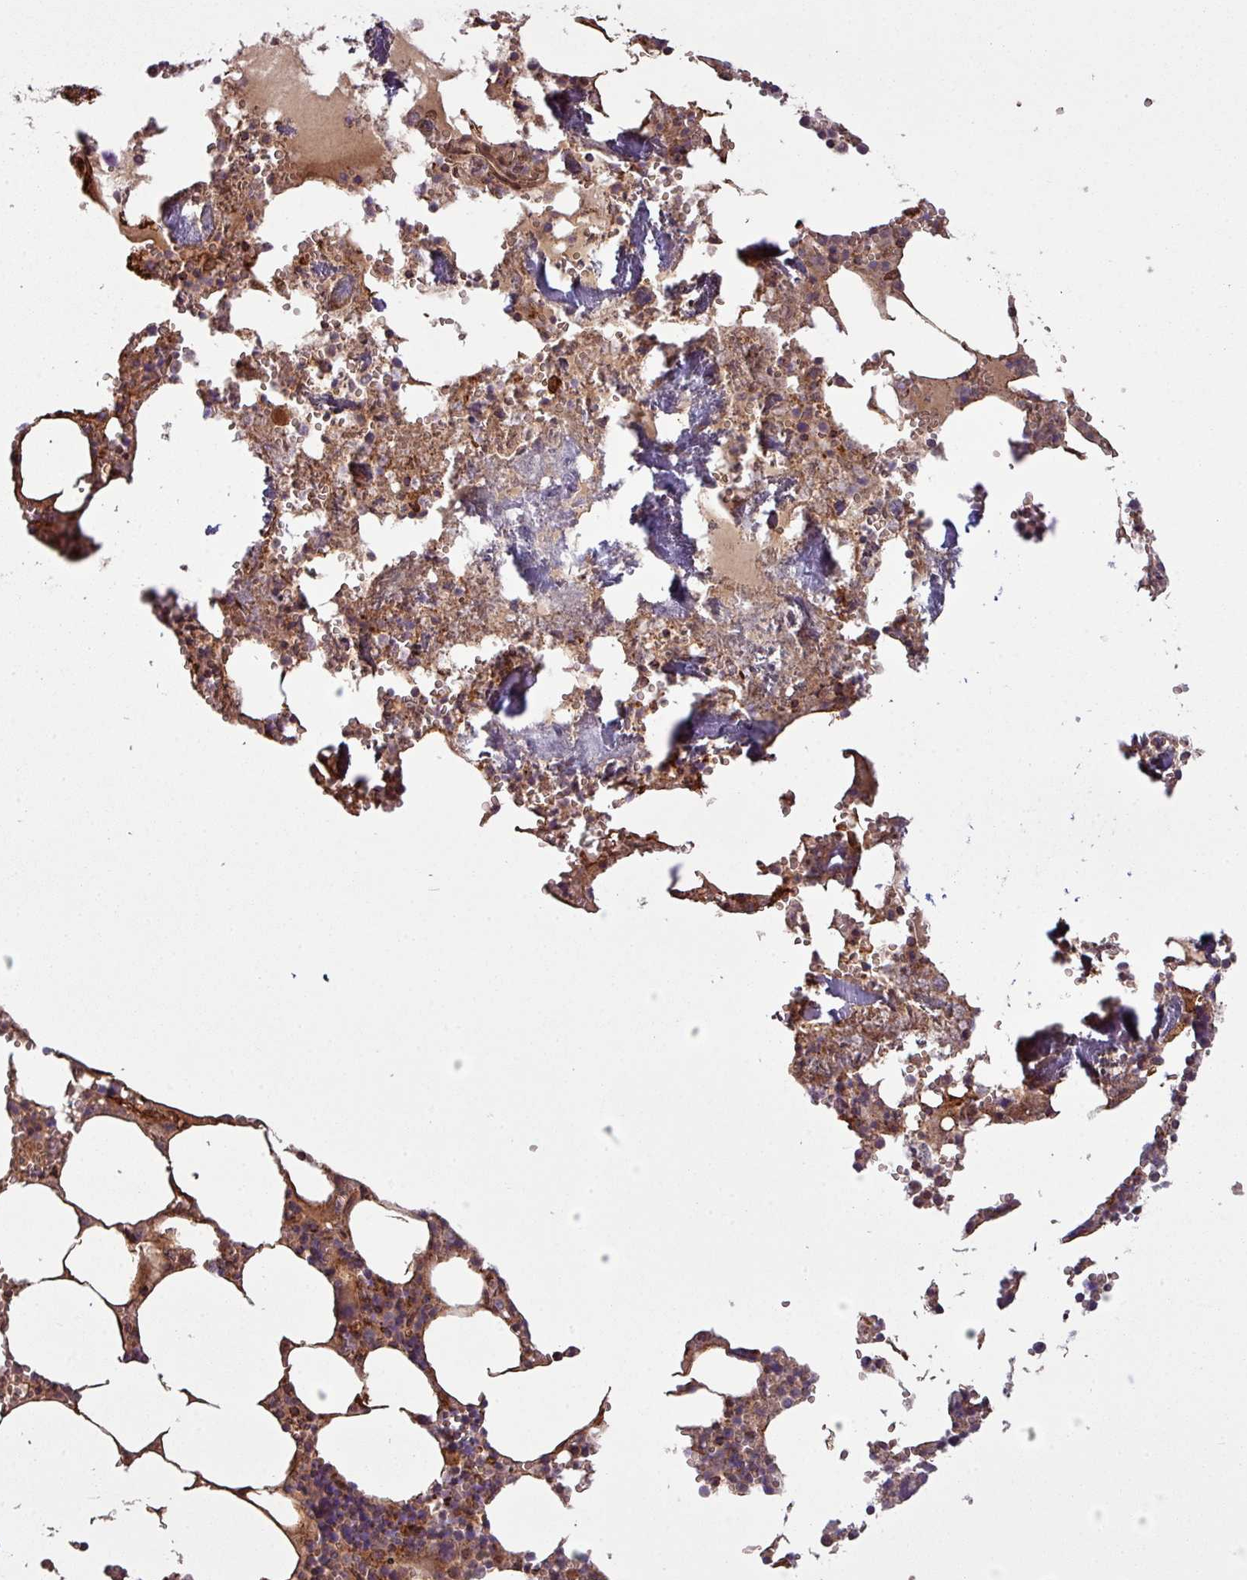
{"staining": {"intensity": "strong", "quantity": ">75%", "location": "cytoplasmic/membranous"}, "tissue": "bone marrow", "cell_type": "Hematopoietic cells", "image_type": "normal", "snomed": [{"axis": "morphology", "description": "Normal tissue, NOS"}, {"axis": "topography", "description": "Bone marrow"}], "caption": "Immunohistochemical staining of benign bone marrow shows strong cytoplasmic/membranous protein expression in about >75% of hematopoietic cells.", "gene": "SNRNP25", "patient": {"sex": "male", "age": 54}}